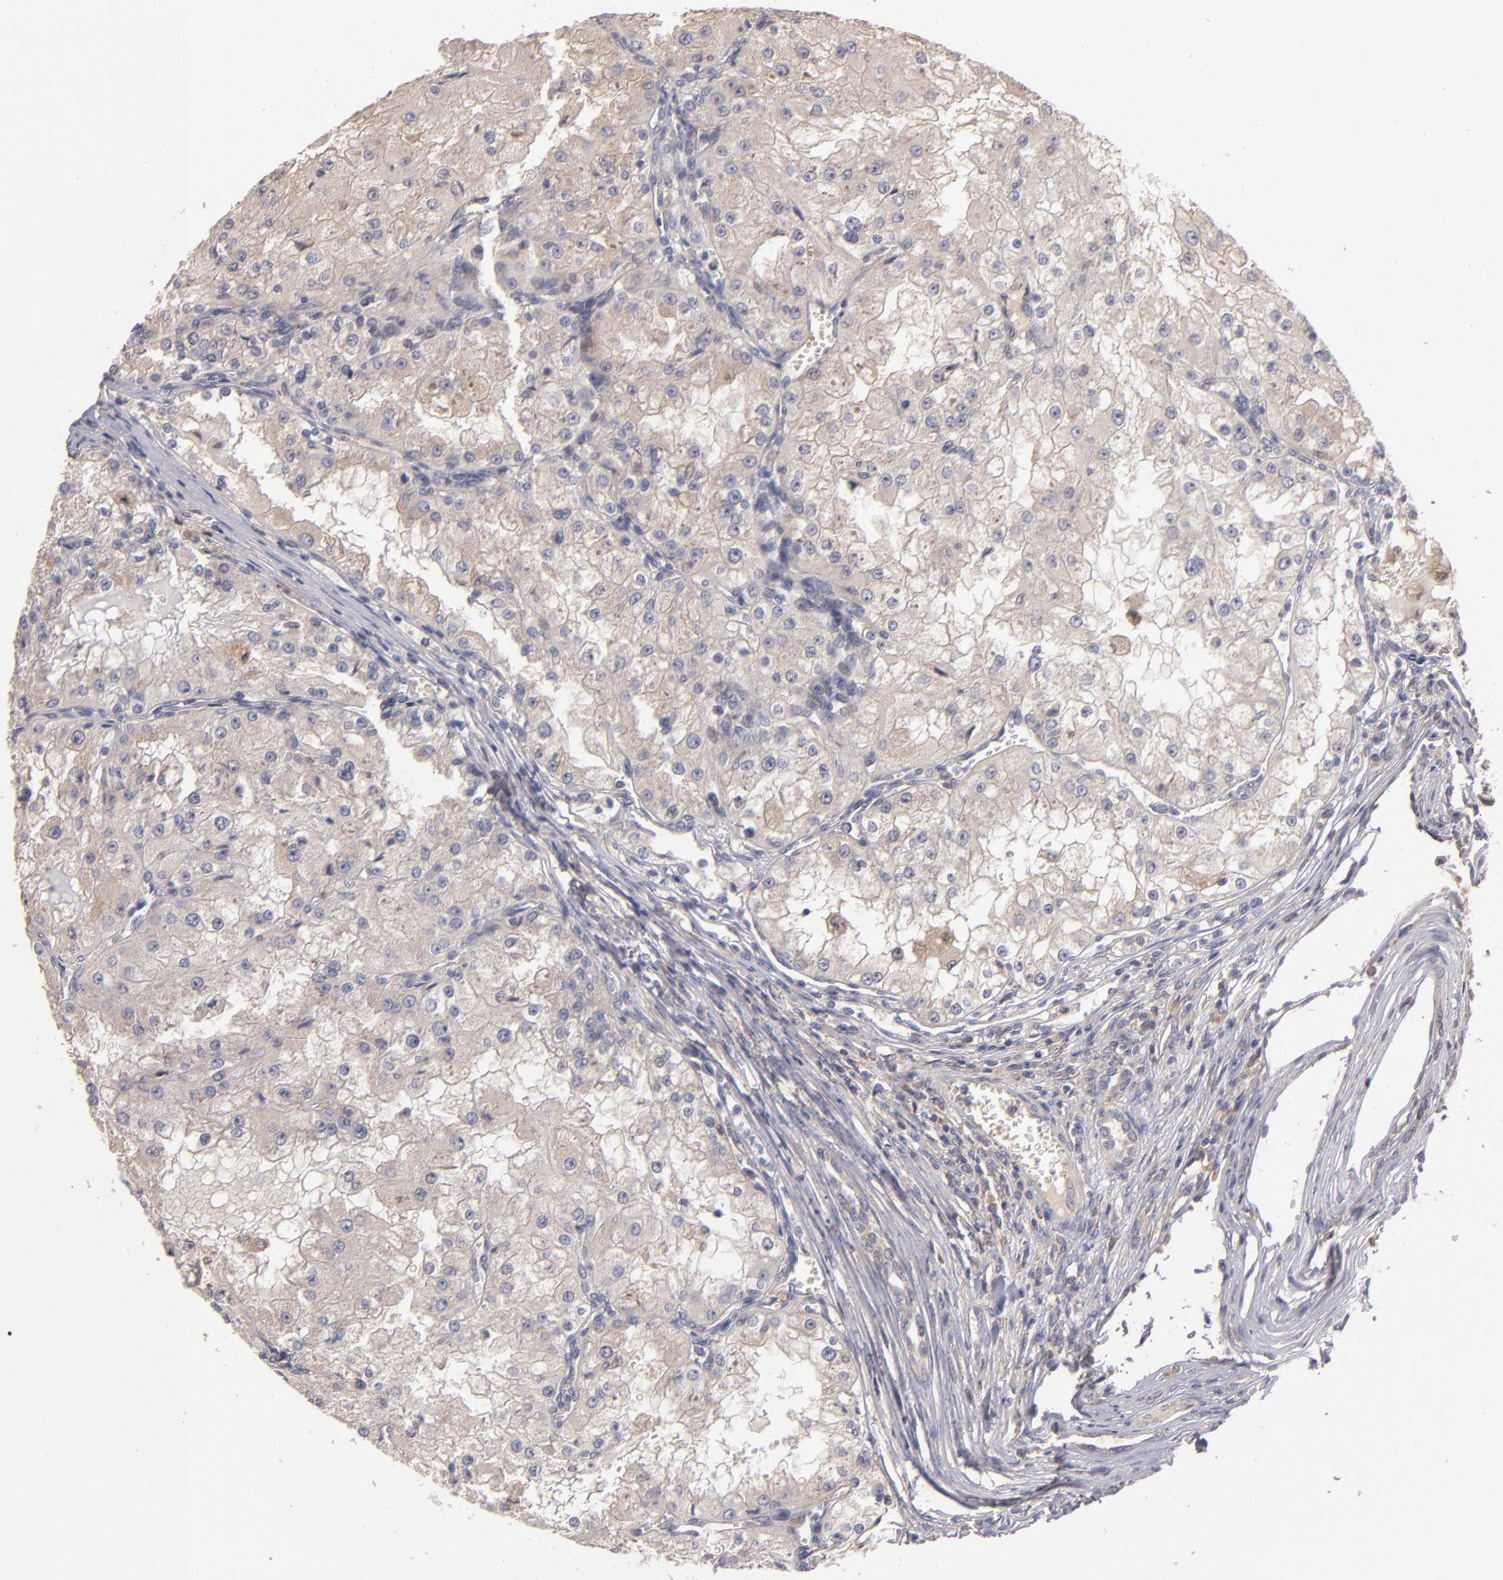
{"staining": {"intensity": "weak", "quantity": "<25%", "location": "cytoplasmic/membranous"}, "tissue": "renal cancer", "cell_type": "Tumor cells", "image_type": "cancer", "snomed": [{"axis": "morphology", "description": "Adenocarcinoma, NOS"}, {"axis": "topography", "description": "Kidney"}], "caption": "DAB immunohistochemical staining of adenocarcinoma (renal) displays no significant expression in tumor cells.", "gene": "UPF3B", "patient": {"sex": "female", "age": 74}}